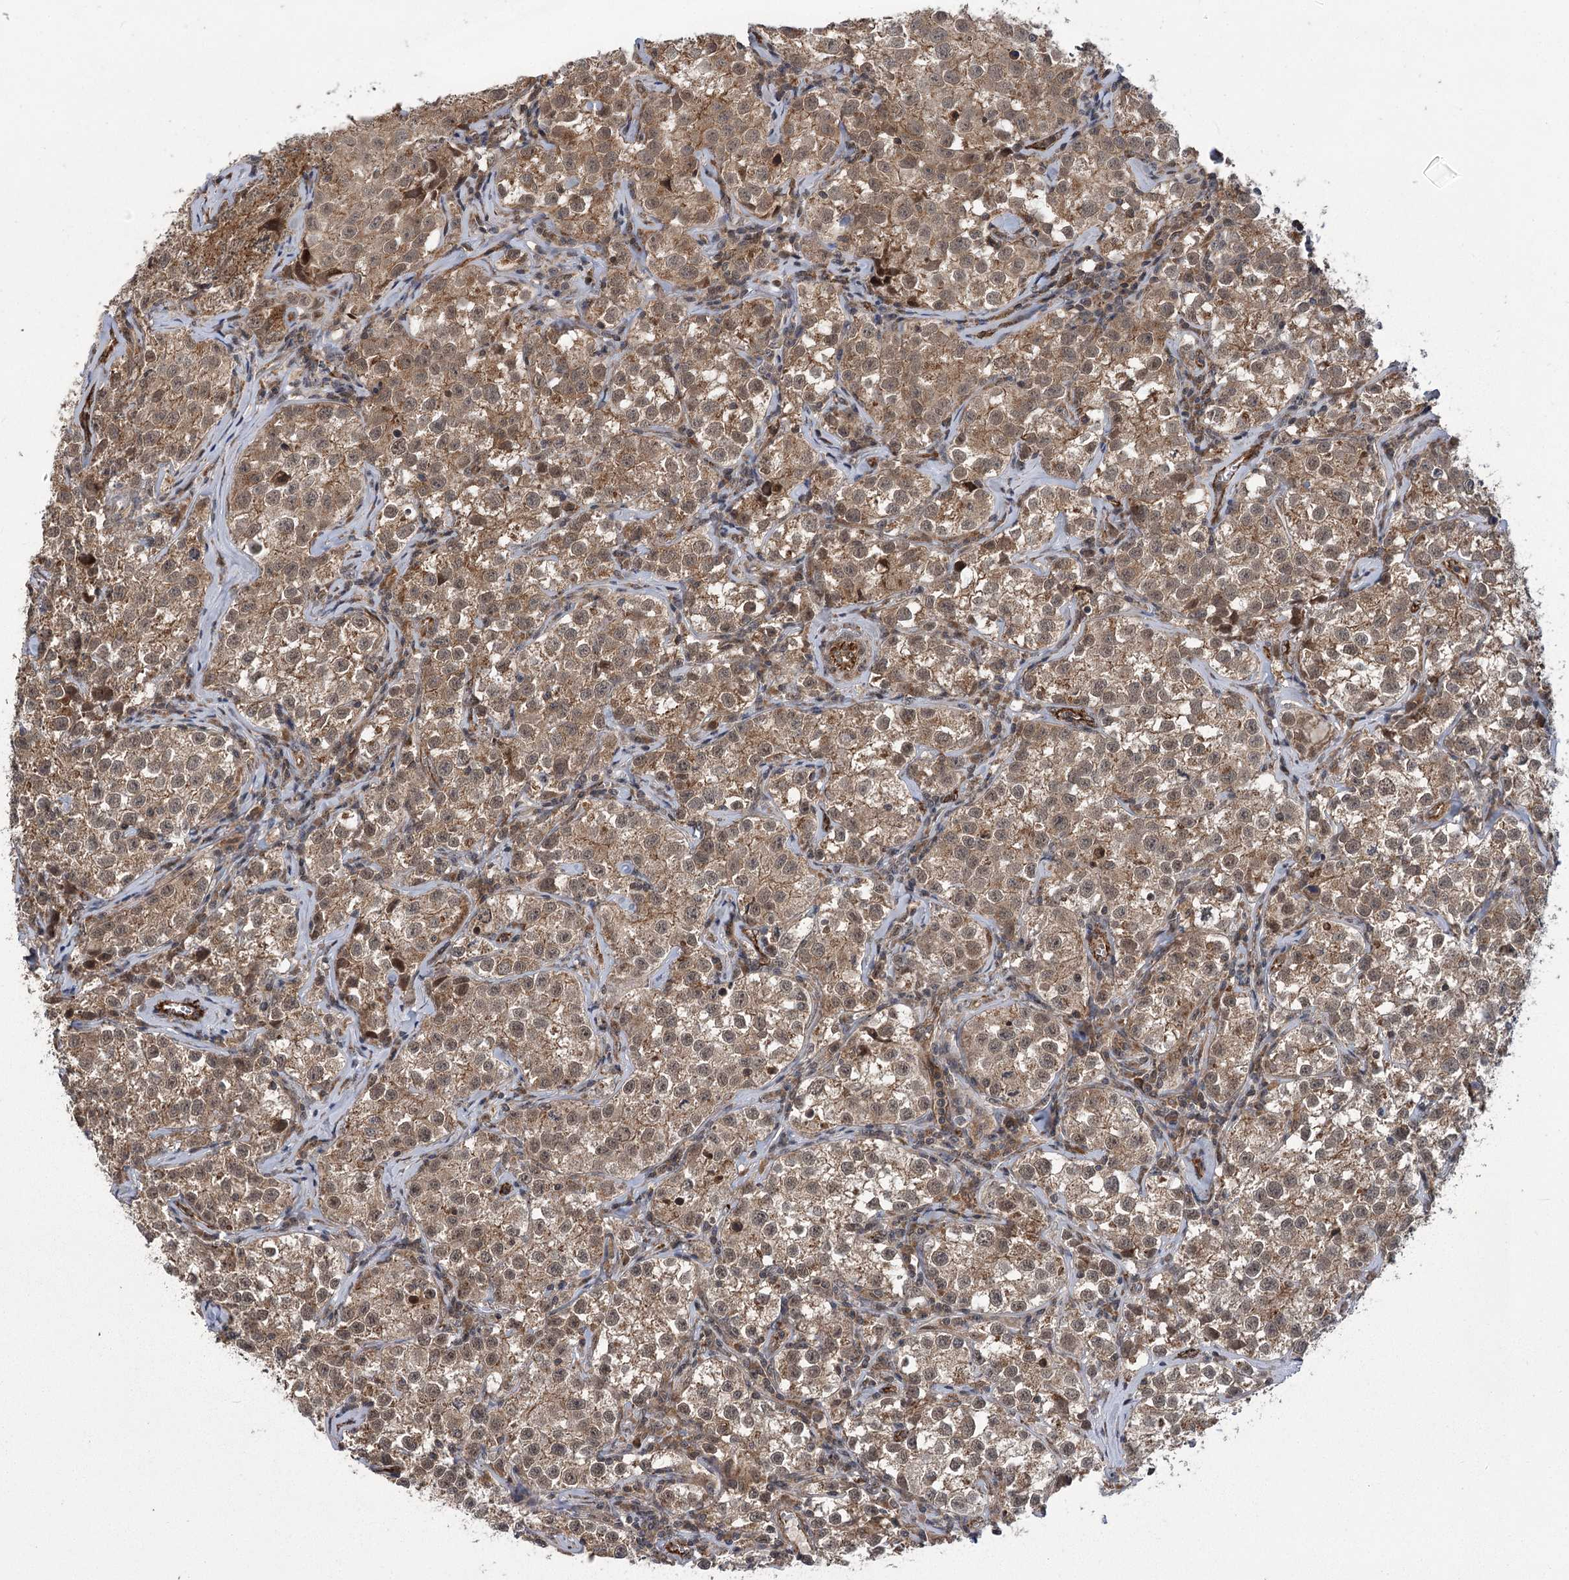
{"staining": {"intensity": "moderate", "quantity": ">75%", "location": "cytoplasmic/membranous,nuclear"}, "tissue": "testis cancer", "cell_type": "Tumor cells", "image_type": "cancer", "snomed": [{"axis": "morphology", "description": "Seminoma, NOS"}, {"axis": "morphology", "description": "Carcinoma, Embryonal, NOS"}, {"axis": "topography", "description": "Testis"}], "caption": "Protein staining of testis embryonal carcinoma tissue shows moderate cytoplasmic/membranous and nuclear expression in approximately >75% of tumor cells. The protein is stained brown, and the nuclei are stained in blue (DAB IHC with brightfield microscopy, high magnification).", "gene": "CARD19", "patient": {"sex": "male", "age": 43}}